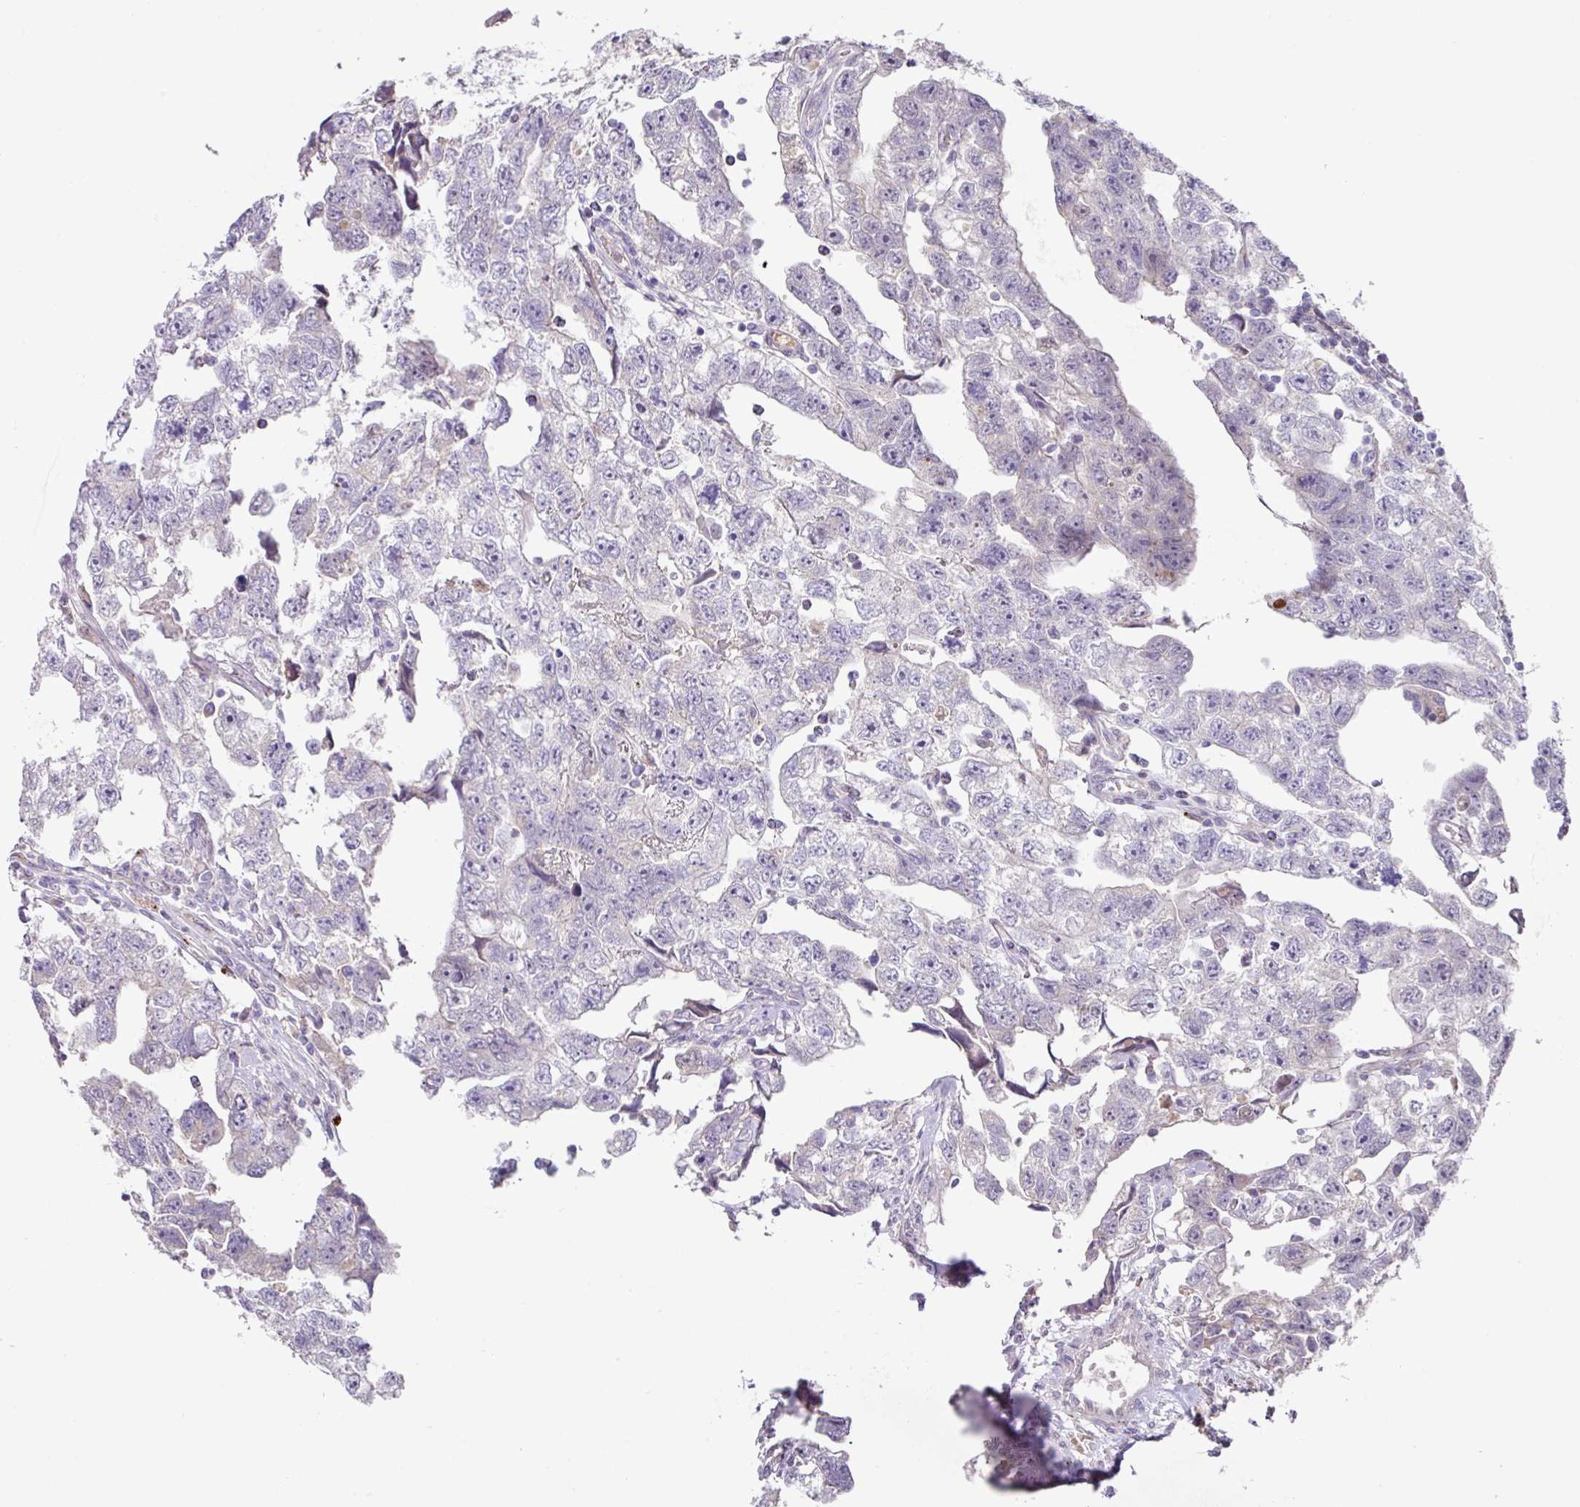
{"staining": {"intensity": "negative", "quantity": "none", "location": "none"}, "tissue": "testis cancer", "cell_type": "Tumor cells", "image_type": "cancer", "snomed": [{"axis": "morphology", "description": "Carcinoma, Embryonal, NOS"}, {"axis": "topography", "description": "Testis"}], "caption": "This histopathology image is of embryonal carcinoma (testis) stained with immunohistochemistry (IHC) to label a protein in brown with the nuclei are counter-stained blue. There is no positivity in tumor cells.", "gene": "PLEKHH3", "patient": {"sex": "male", "age": 22}}